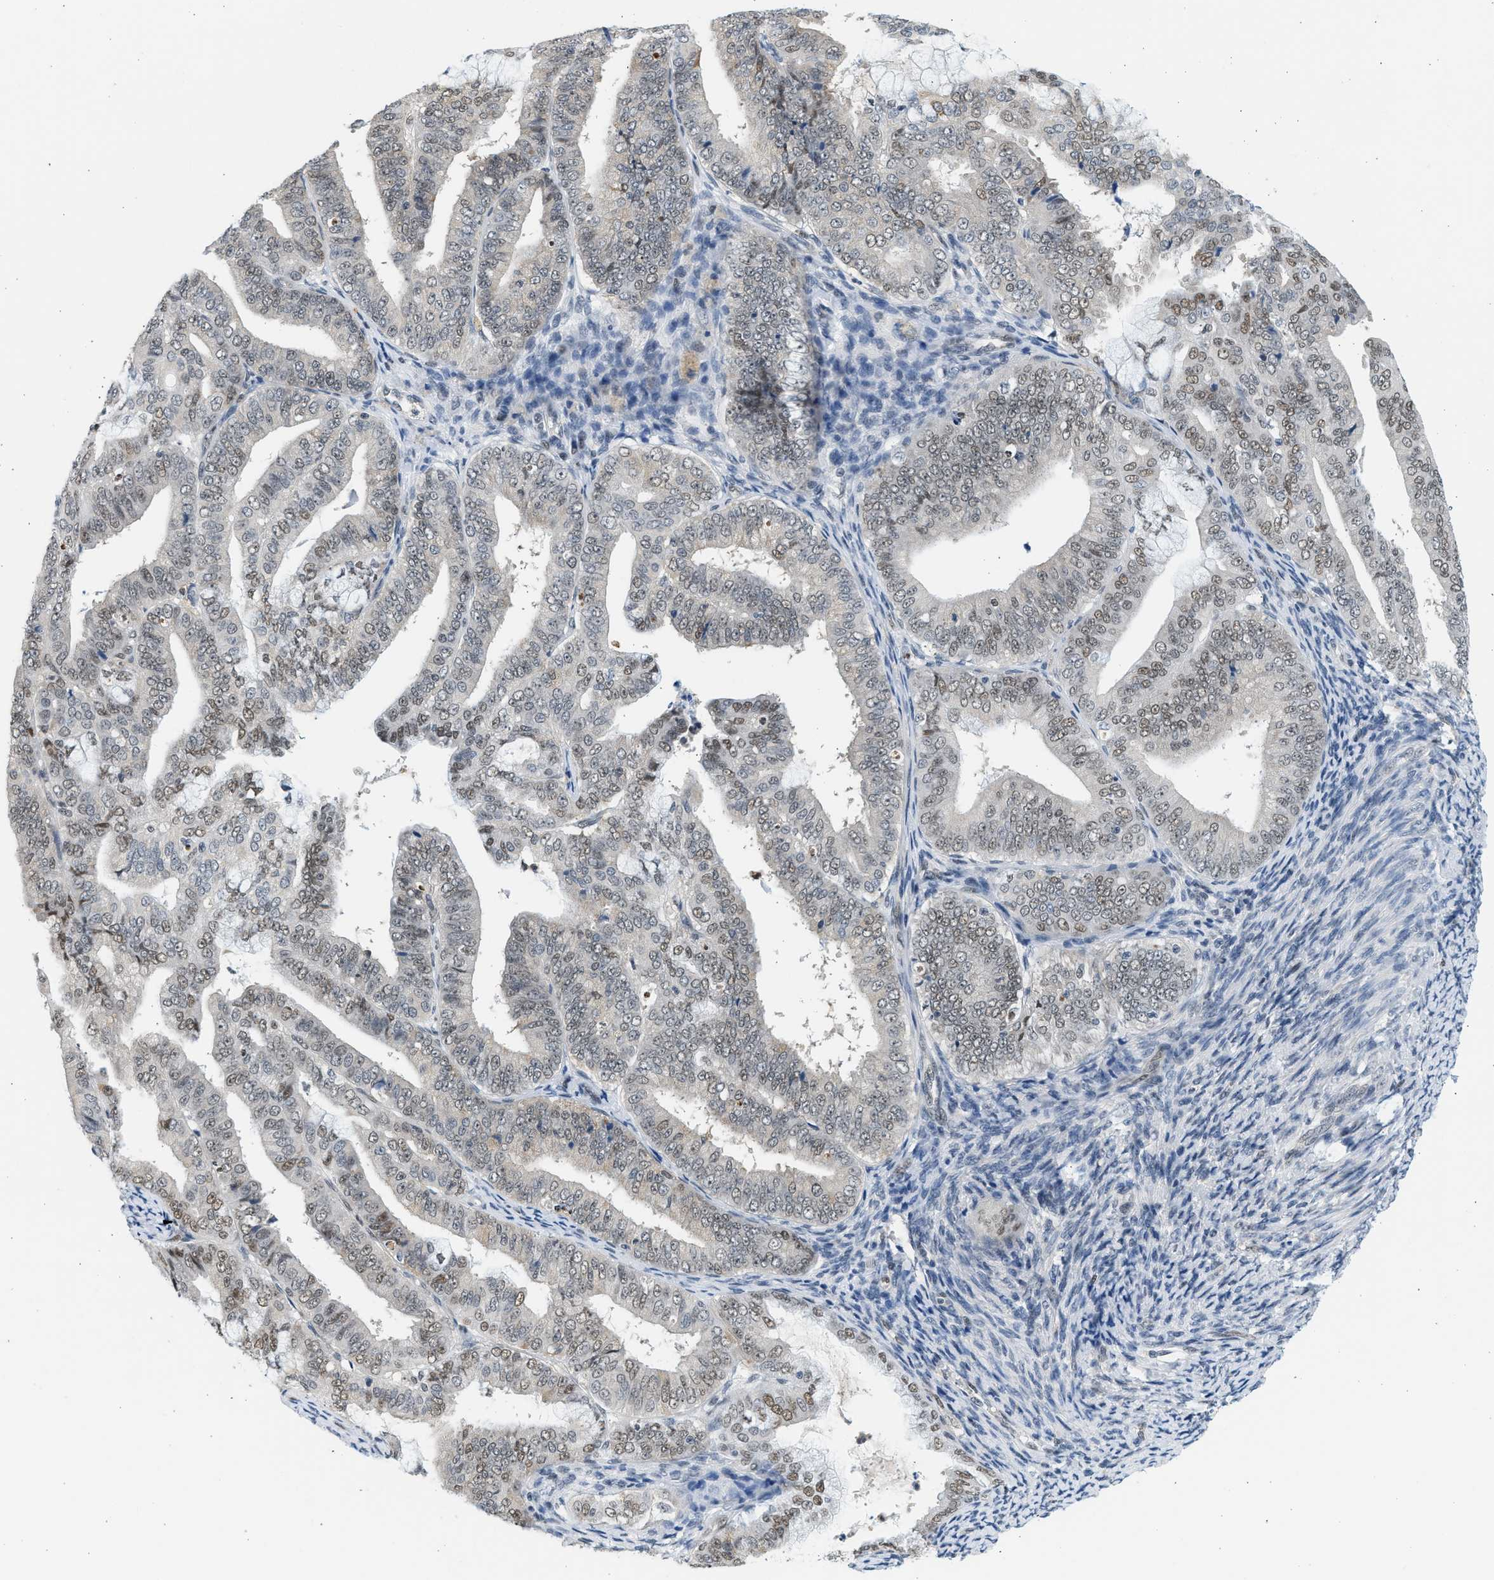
{"staining": {"intensity": "weak", "quantity": ">75%", "location": "nuclear"}, "tissue": "endometrial cancer", "cell_type": "Tumor cells", "image_type": "cancer", "snomed": [{"axis": "morphology", "description": "Adenocarcinoma, NOS"}, {"axis": "topography", "description": "Endometrium"}], "caption": "A histopathology image of endometrial cancer stained for a protein exhibits weak nuclear brown staining in tumor cells.", "gene": "HIPK1", "patient": {"sex": "female", "age": 63}}